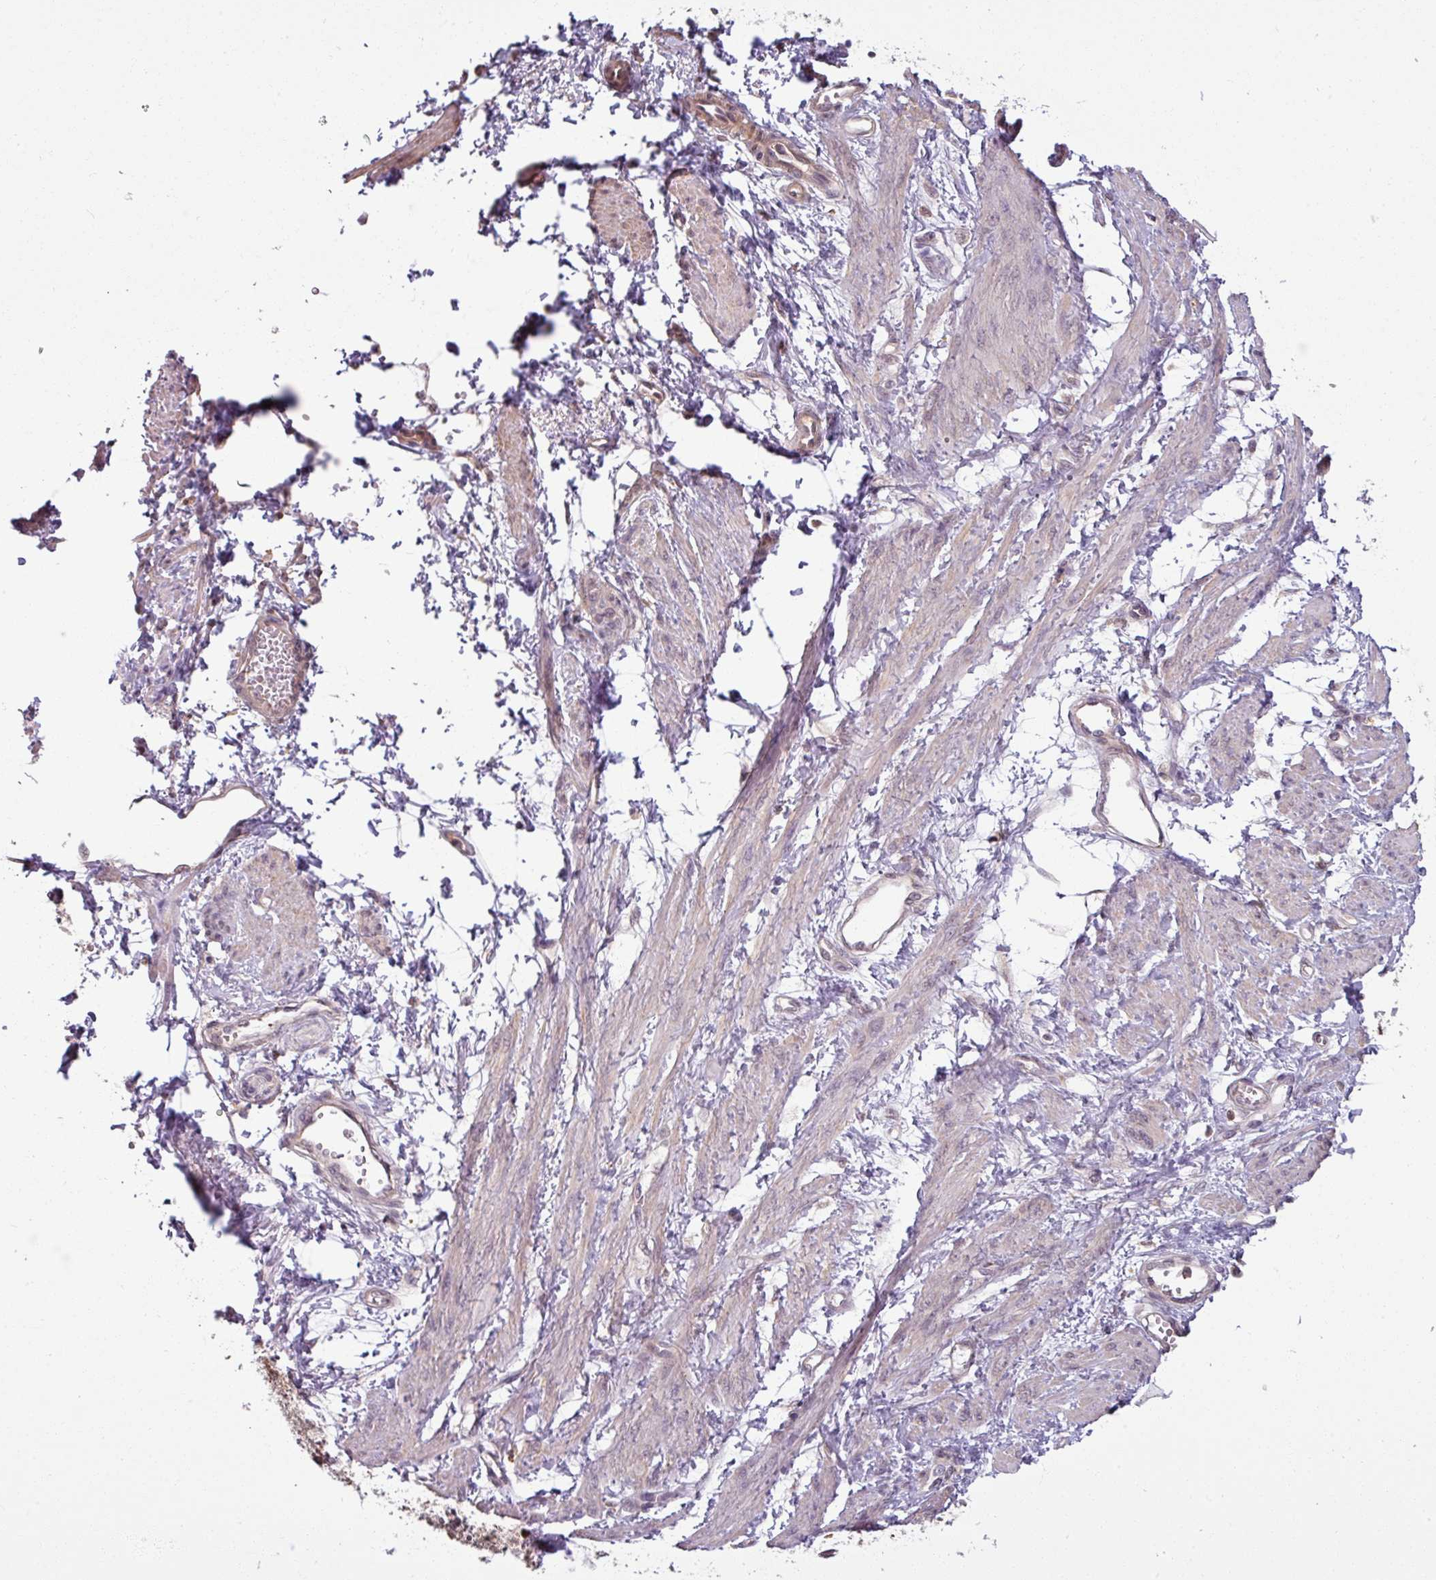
{"staining": {"intensity": "weak", "quantity": ">75%", "location": "cytoplasmic/membranous"}, "tissue": "smooth muscle", "cell_type": "Smooth muscle cells", "image_type": "normal", "snomed": [{"axis": "morphology", "description": "Normal tissue, NOS"}, {"axis": "topography", "description": "Smooth muscle"}, {"axis": "topography", "description": "Uterus"}], "caption": "Immunohistochemistry (IHC) micrograph of normal human smooth muscle stained for a protein (brown), which exhibits low levels of weak cytoplasmic/membranous positivity in about >75% of smooth muscle cells.", "gene": "TUSC3", "patient": {"sex": "female", "age": 39}}